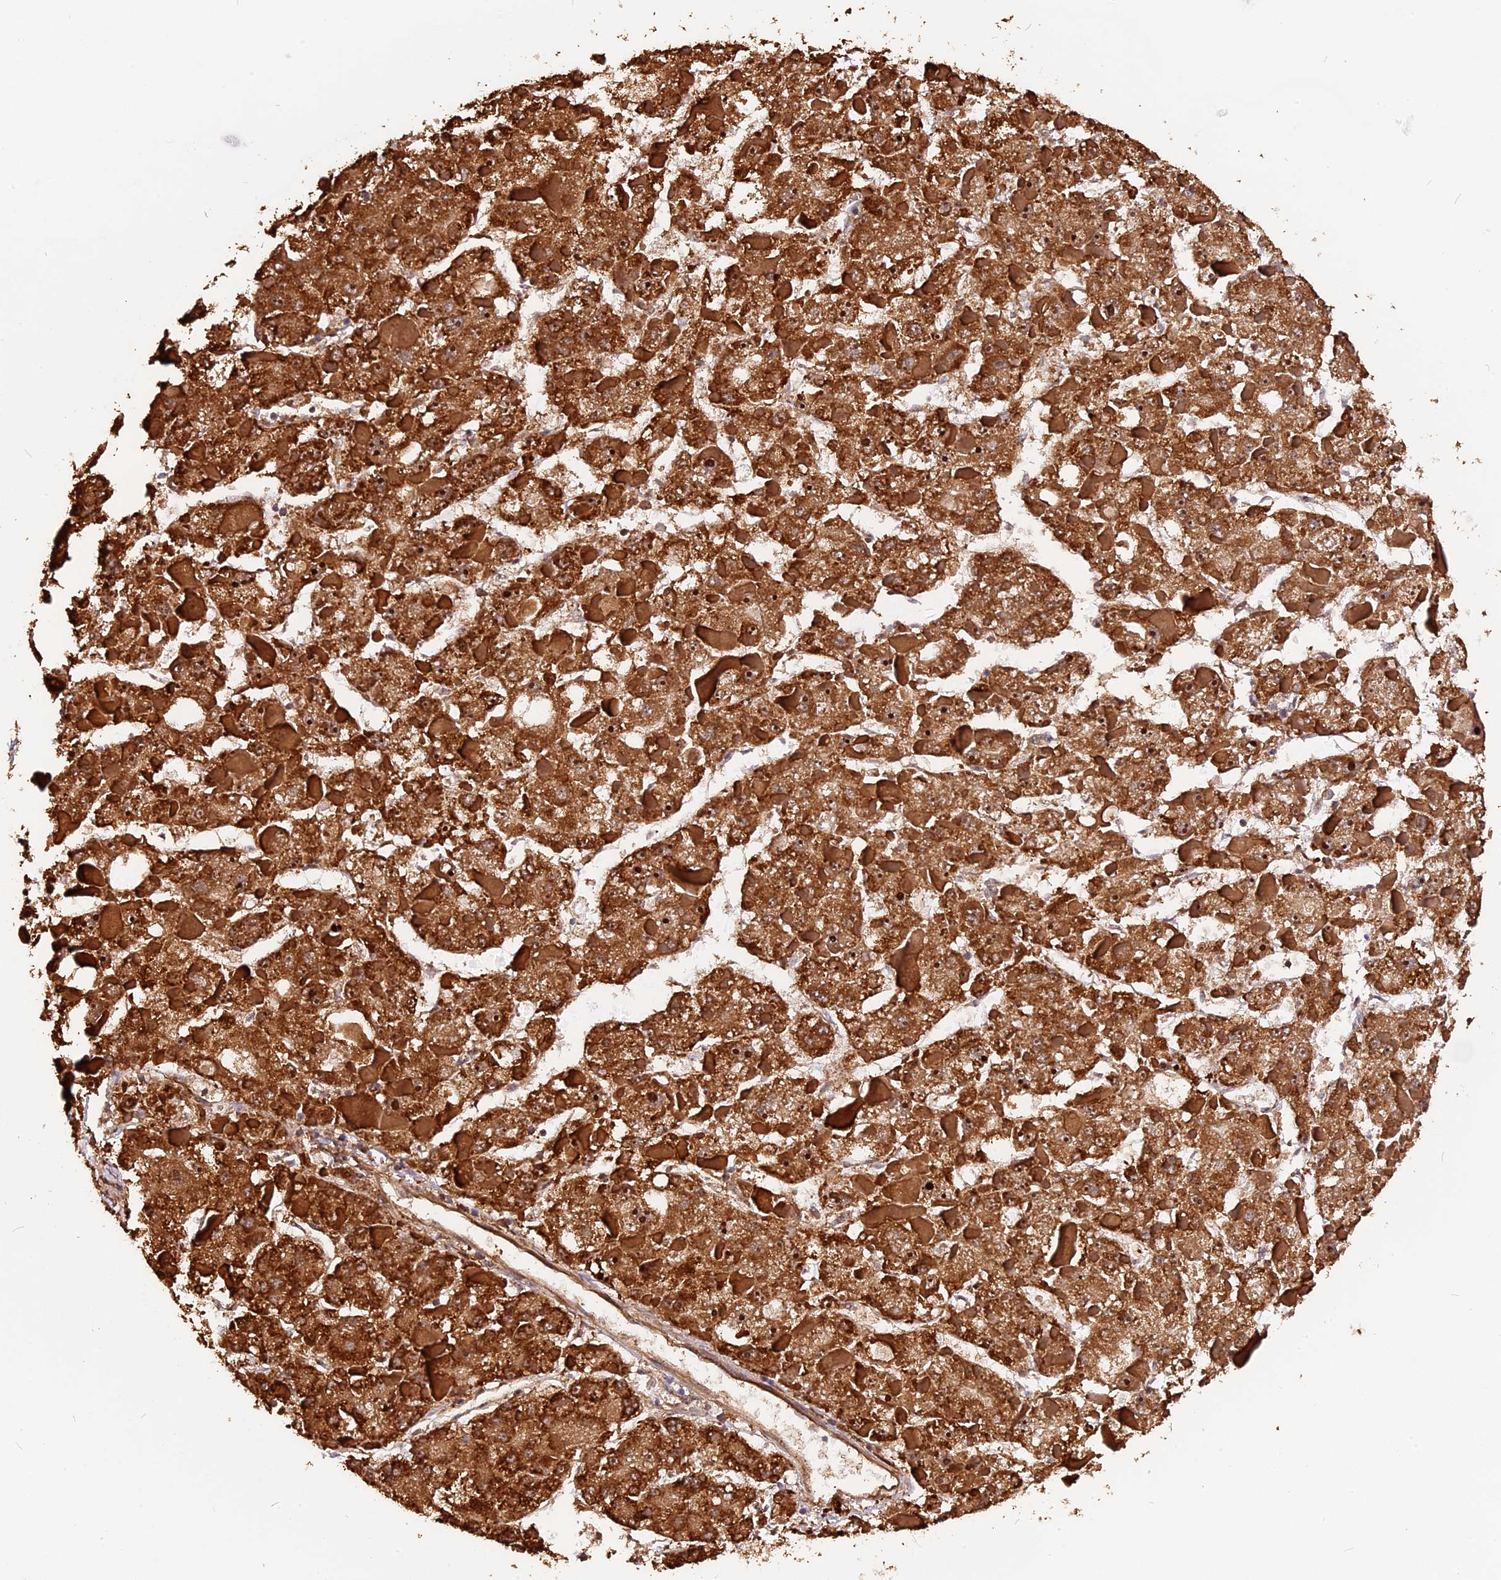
{"staining": {"intensity": "strong", "quantity": ">75%", "location": "cytoplasmic/membranous,nuclear"}, "tissue": "liver cancer", "cell_type": "Tumor cells", "image_type": "cancer", "snomed": [{"axis": "morphology", "description": "Carcinoma, Hepatocellular, NOS"}, {"axis": "topography", "description": "Liver"}], "caption": "Immunohistochemical staining of human liver hepatocellular carcinoma reveals high levels of strong cytoplasmic/membranous and nuclear protein expression in about >75% of tumor cells.", "gene": "GNPTAB", "patient": {"sex": "female", "age": 73}}